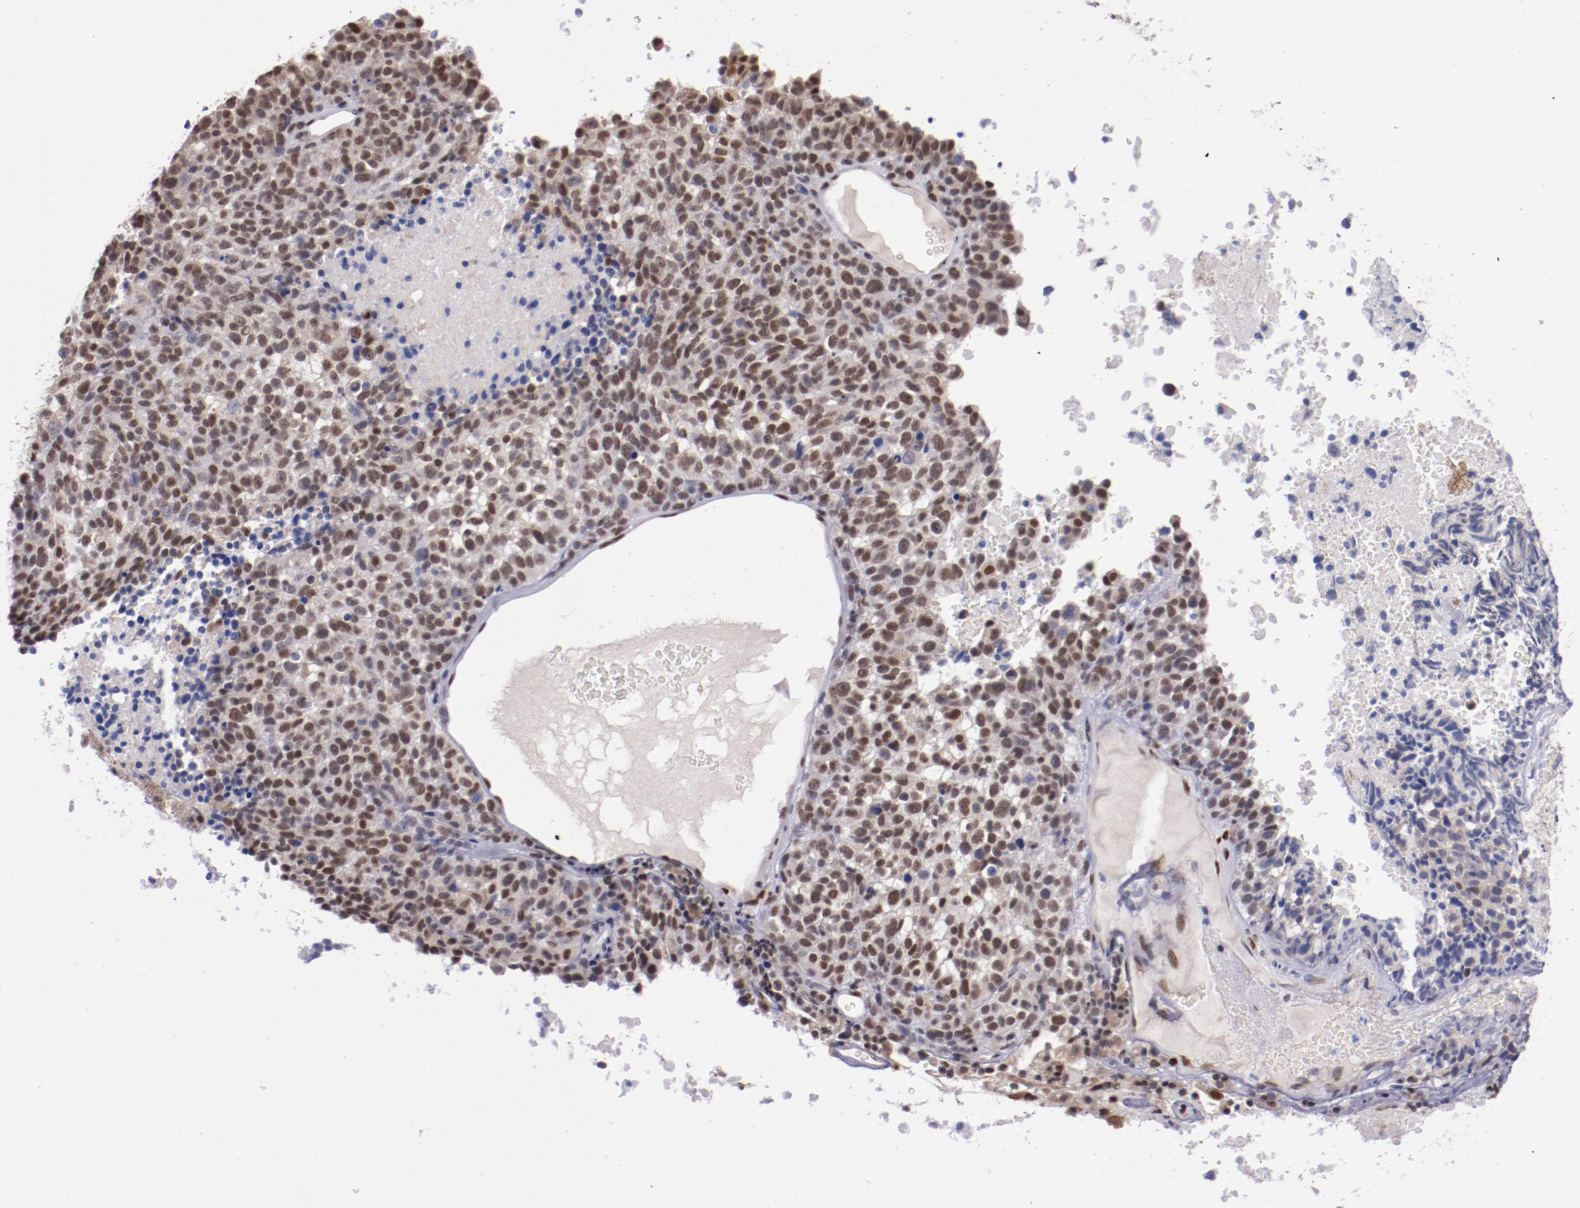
{"staining": {"intensity": "moderate", "quantity": ">75%", "location": "nuclear"}, "tissue": "melanoma", "cell_type": "Tumor cells", "image_type": "cancer", "snomed": [{"axis": "morphology", "description": "Malignant melanoma, Metastatic site"}, {"axis": "topography", "description": "Cerebral cortex"}], "caption": "This is a micrograph of immunohistochemistry (IHC) staining of malignant melanoma (metastatic site), which shows moderate staining in the nuclear of tumor cells.", "gene": "SRF", "patient": {"sex": "female", "age": 52}}